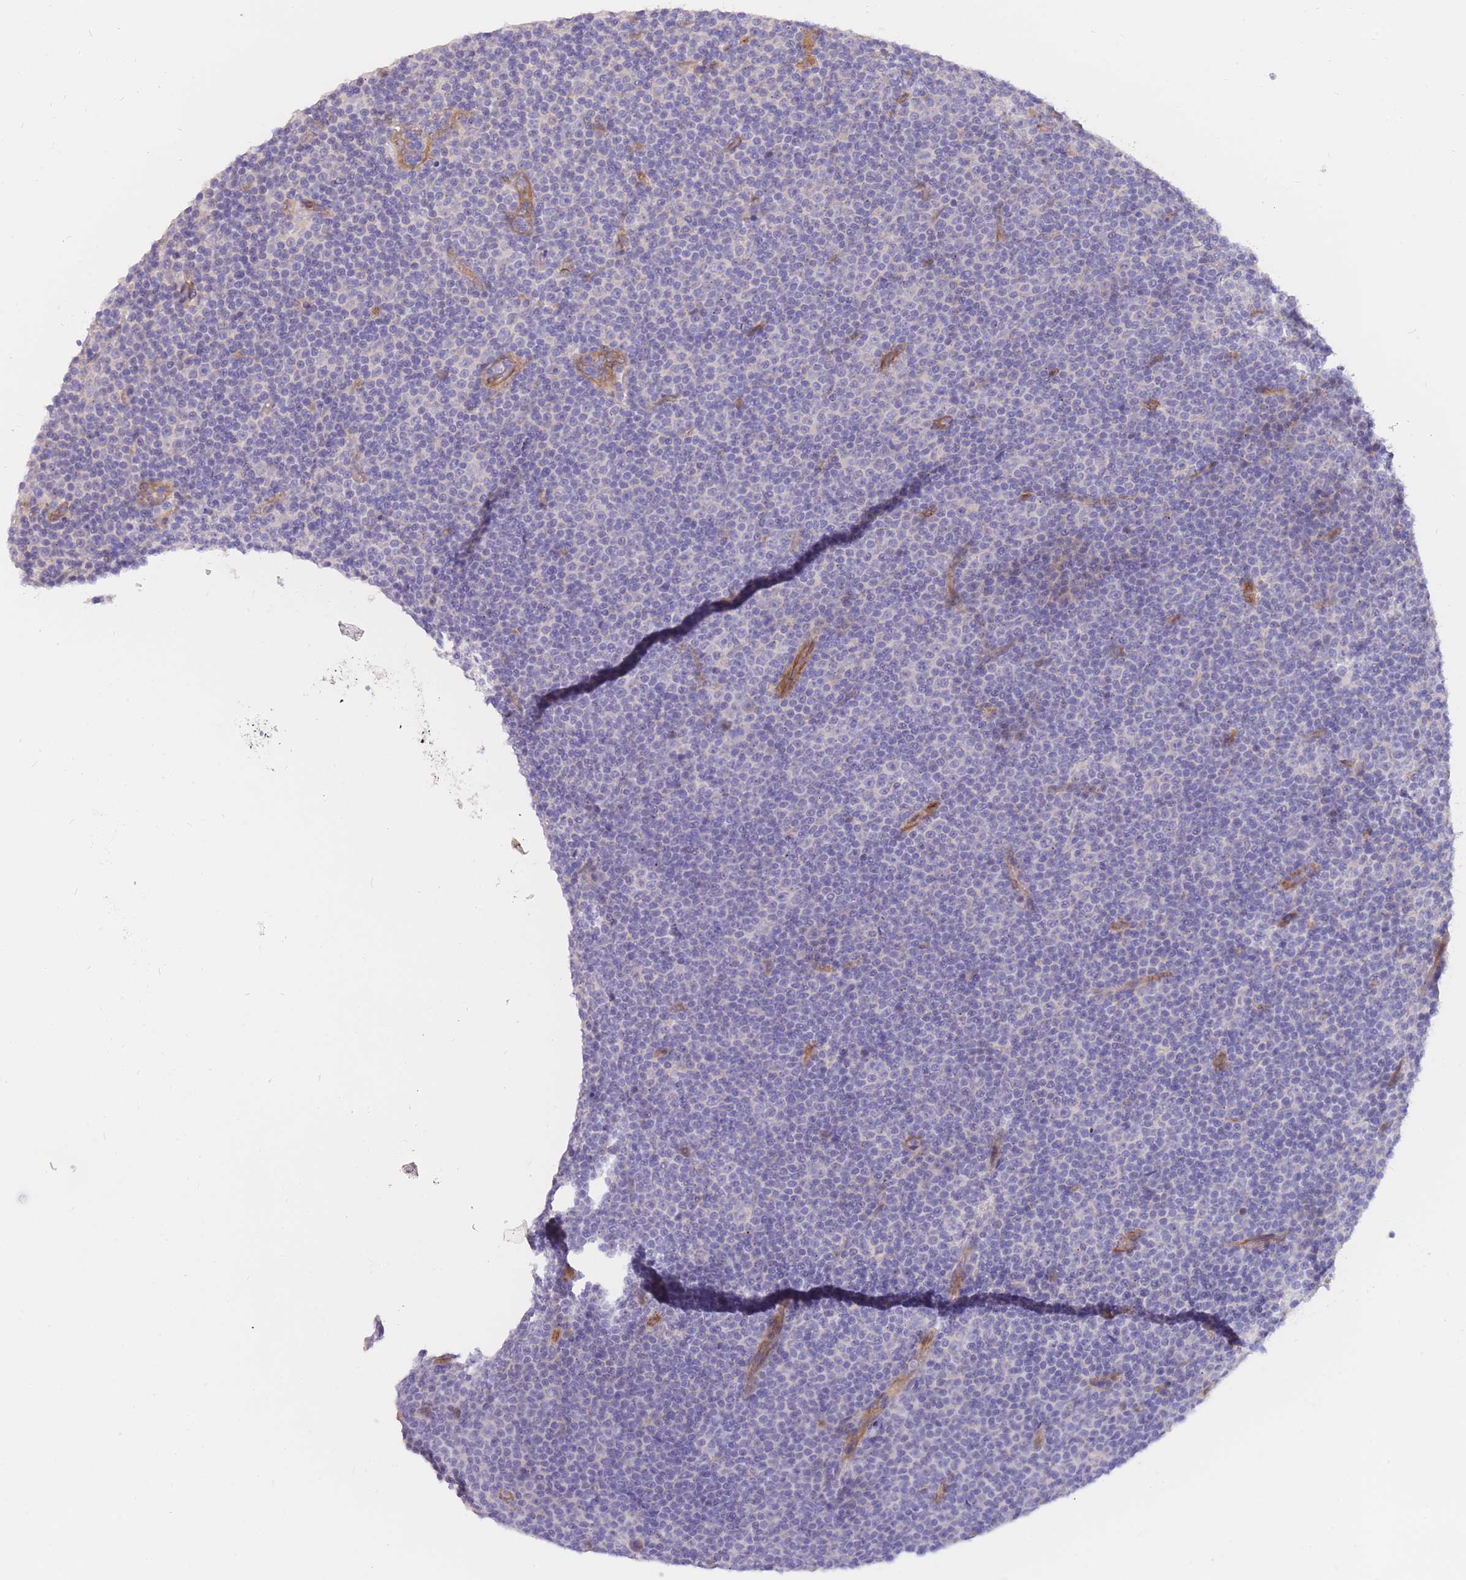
{"staining": {"intensity": "negative", "quantity": "none", "location": "none"}, "tissue": "lymphoma", "cell_type": "Tumor cells", "image_type": "cancer", "snomed": [{"axis": "morphology", "description": "Malignant lymphoma, non-Hodgkin's type, Low grade"}, {"axis": "topography", "description": "Lymph node"}], "caption": "Image shows no significant protein expression in tumor cells of low-grade malignant lymphoma, non-Hodgkin's type.", "gene": "SULT1A1", "patient": {"sex": "female", "age": 67}}